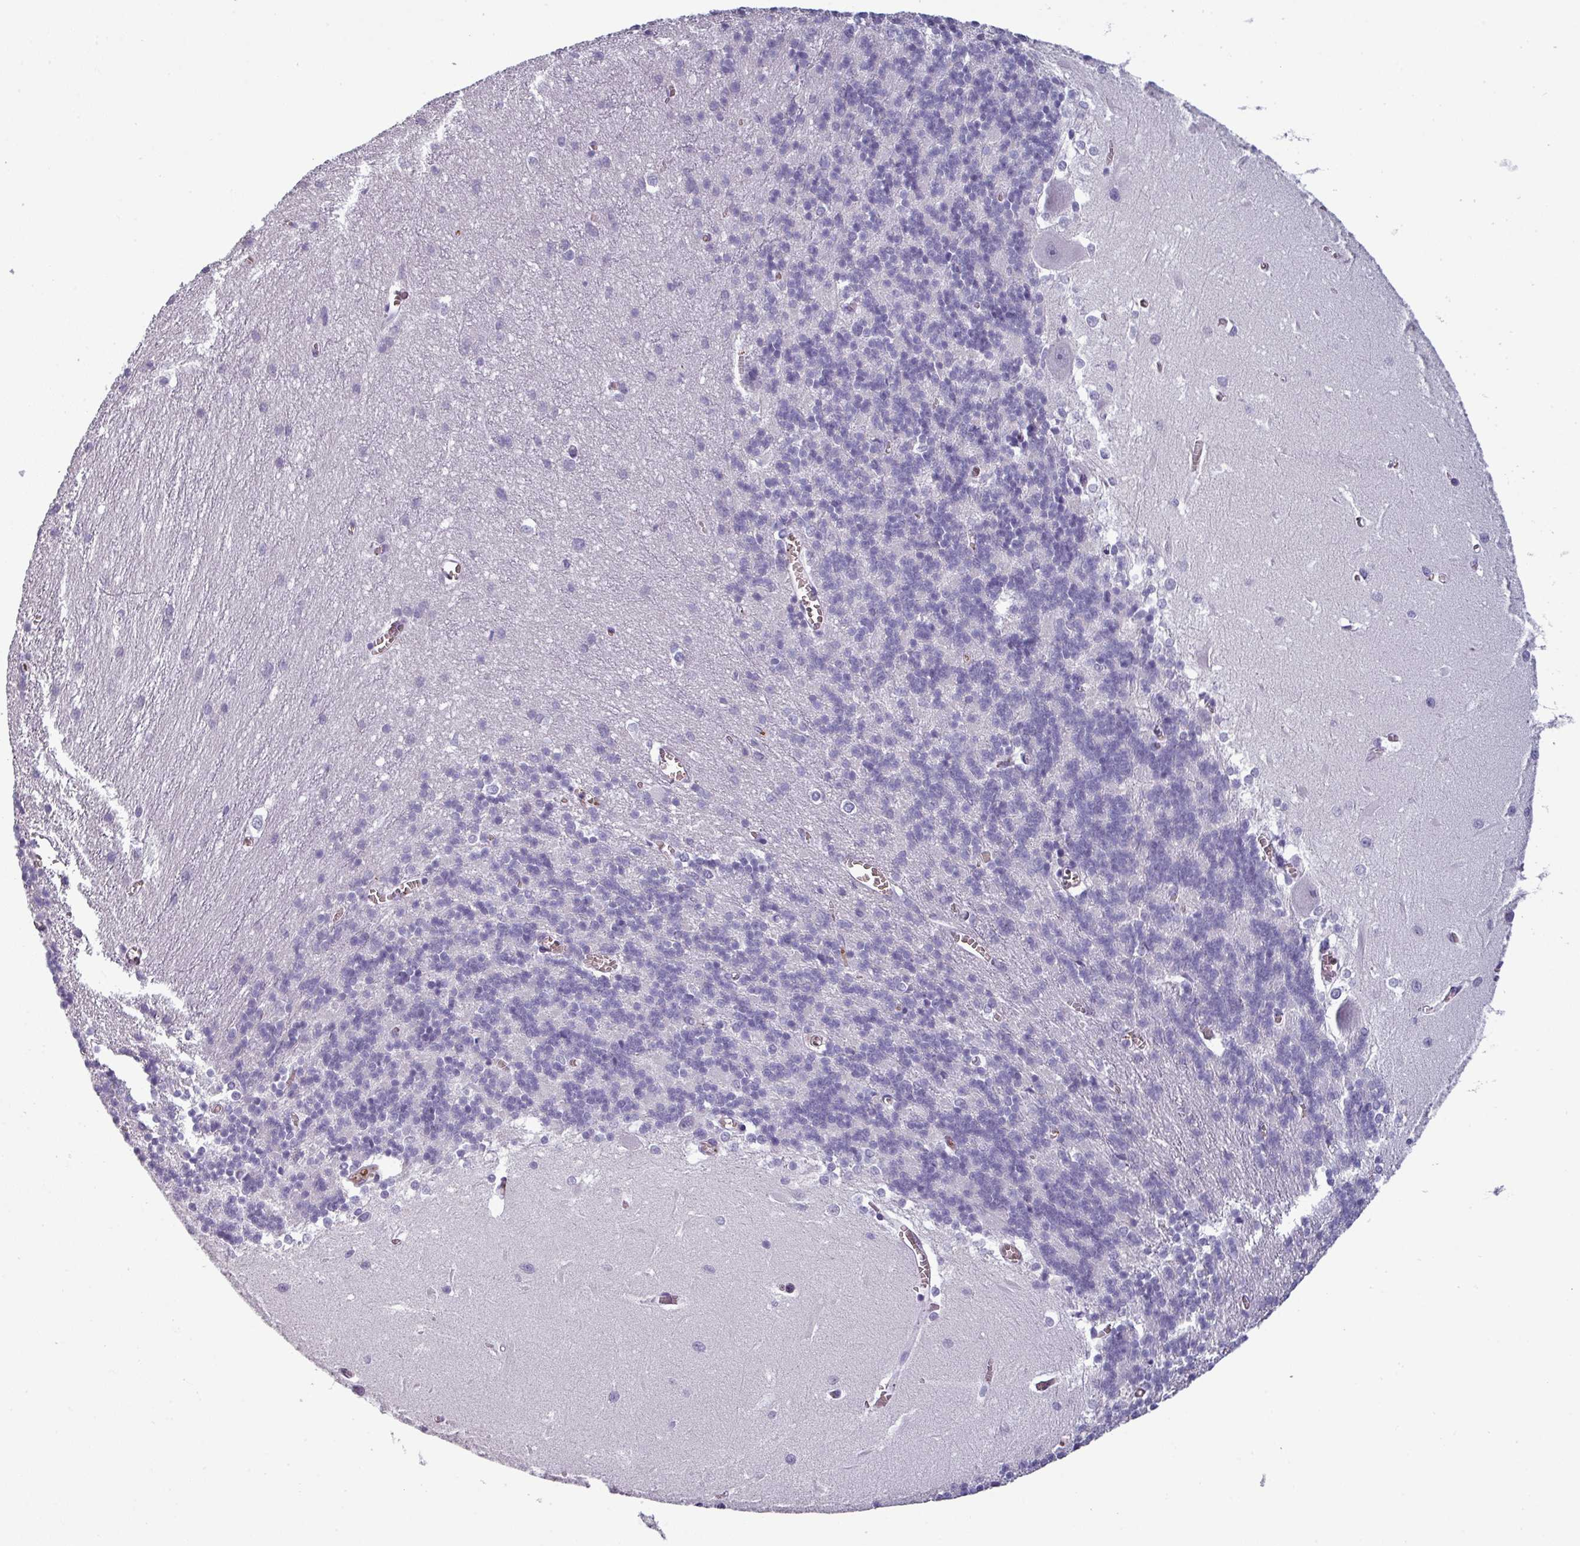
{"staining": {"intensity": "negative", "quantity": "none", "location": "none"}, "tissue": "cerebellum", "cell_type": "Cells in granular layer", "image_type": "normal", "snomed": [{"axis": "morphology", "description": "Normal tissue, NOS"}, {"axis": "topography", "description": "Cerebellum"}], "caption": "Immunohistochemistry histopathology image of unremarkable human cerebellum stained for a protein (brown), which demonstrates no expression in cells in granular layer. The staining was performed using DAB to visualize the protein expression in brown, while the nuclei were stained in blue with hematoxylin (Magnification: 20x).", "gene": "AREL1", "patient": {"sex": "male", "age": 37}}